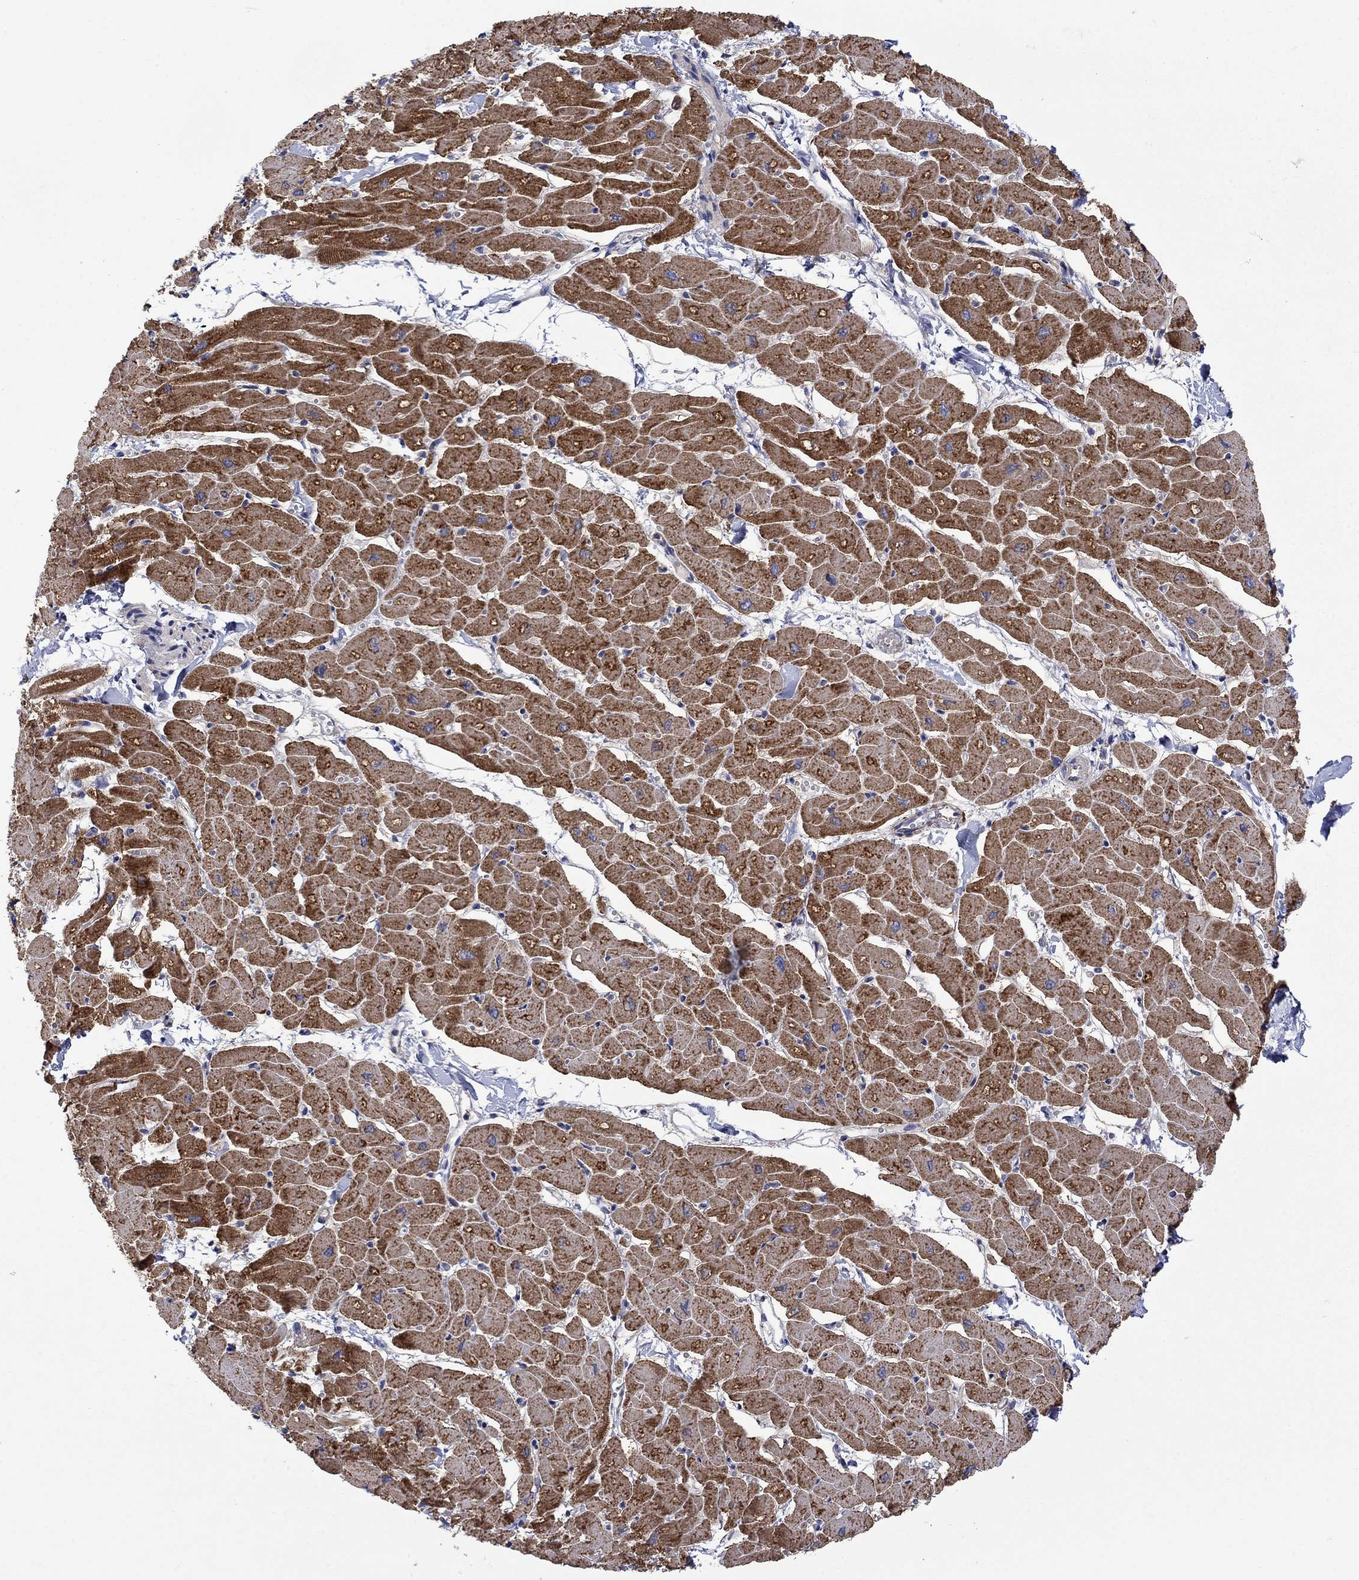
{"staining": {"intensity": "strong", "quantity": ">75%", "location": "cytoplasmic/membranous"}, "tissue": "heart muscle", "cell_type": "Cardiomyocytes", "image_type": "normal", "snomed": [{"axis": "morphology", "description": "Normal tissue, NOS"}, {"axis": "topography", "description": "Heart"}], "caption": "Human heart muscle stained for a protein (brown) shows strong cytoplasmic/membranous positive expression in approximately >75% of cardiomyocytes.", "gene": "CISD1", "patient": {"sex": "male", "age": 57}}